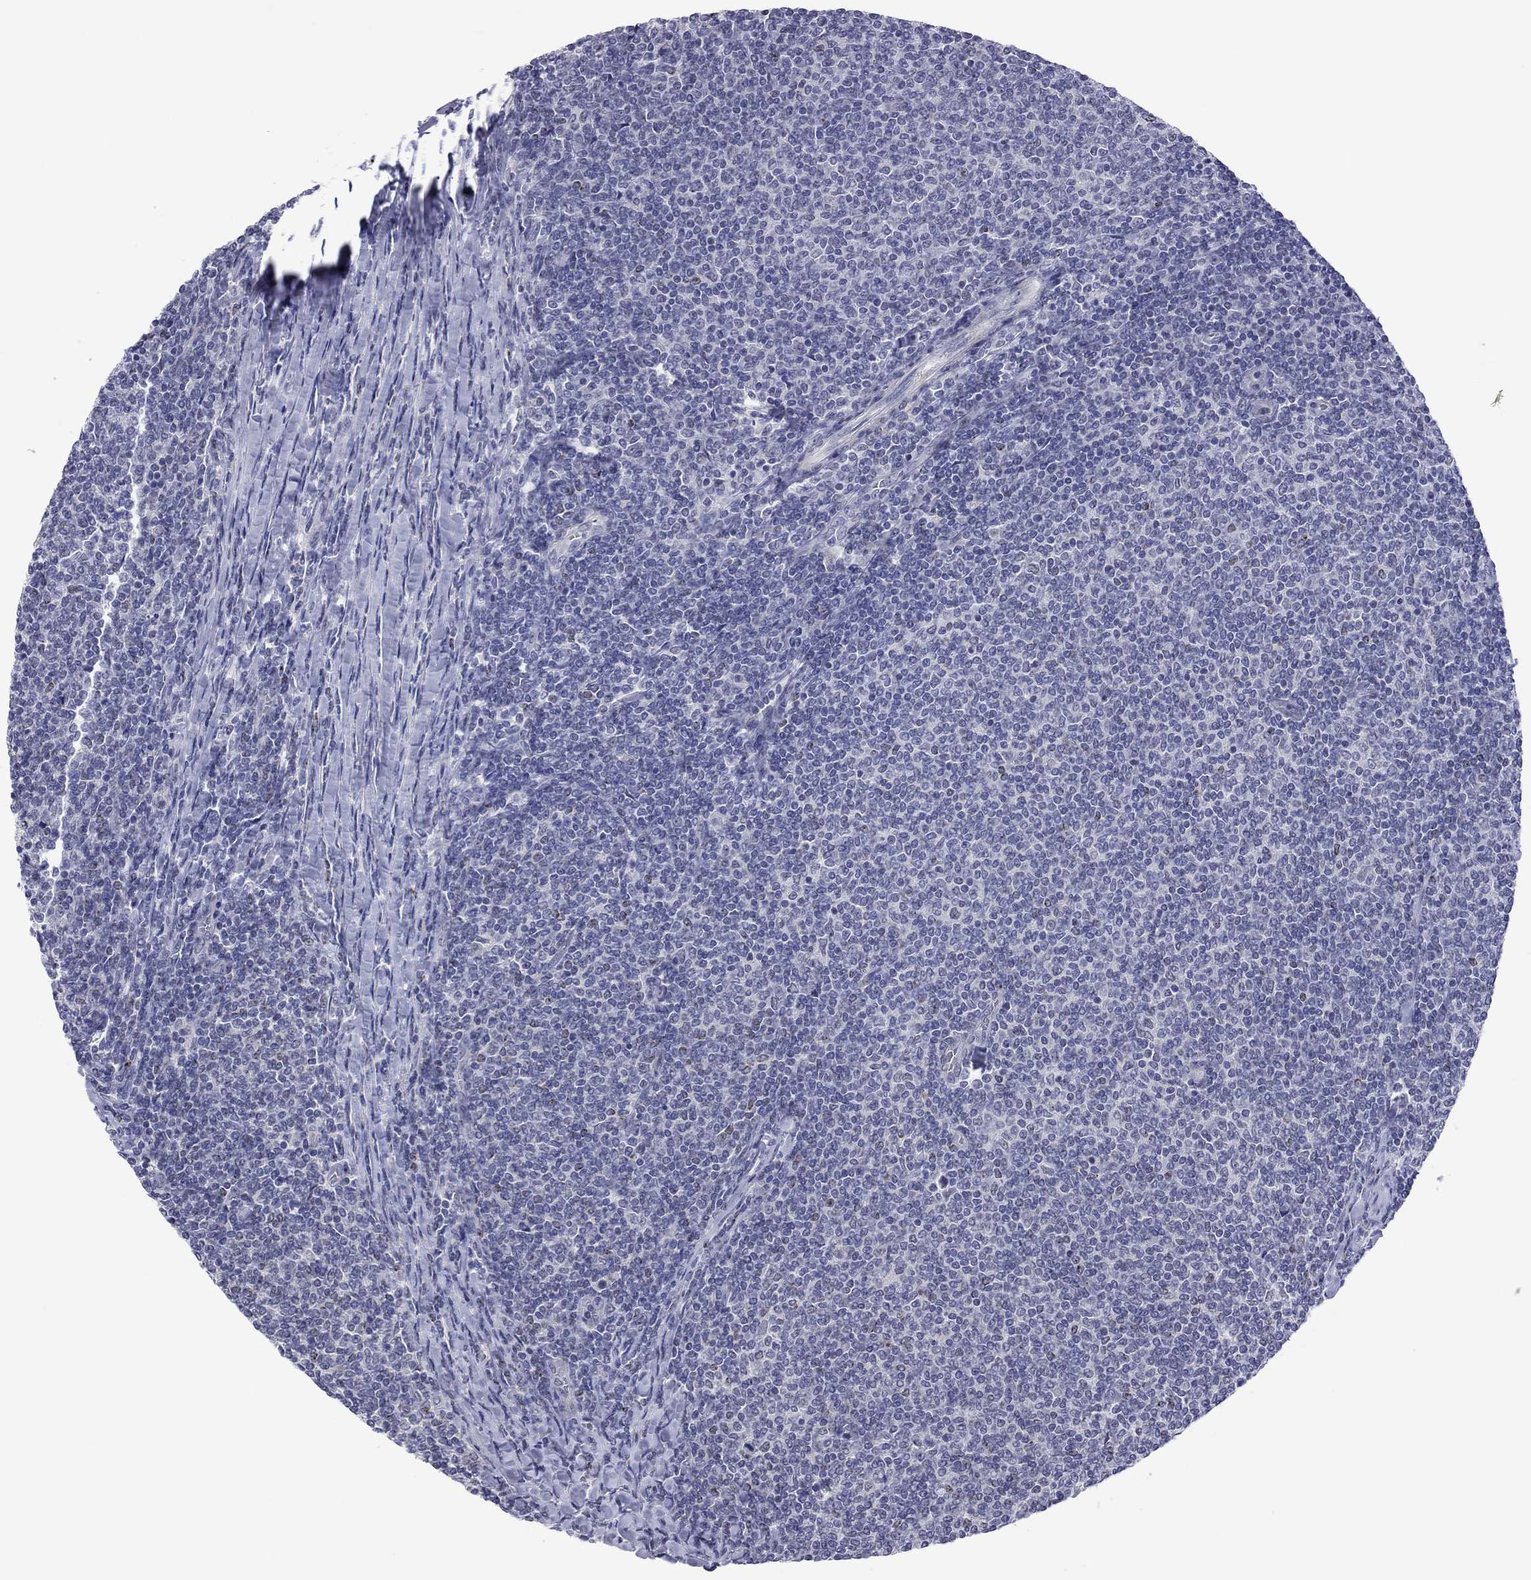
{"staining": {"intensity": "negative", "quantity": "none", "location": "none"}, "tissue": "lymphoma", "cell_type": "Tumor cells", "image_type": "cancer", "snomed": [{"axis": "morphology", "description": "Malignant lymphoma, non-Hodgkin's type, Low grade"}, {"axis": "topography", "description": "Lymph node"}], "caption": "High power microscopy micrograph of an immunohistochemistry photomicrograph of lymphoma, revealing no significant positivity in tumor cells.", "gene": "POU5F2", "patient": {"sex": "male", "age": 52}}